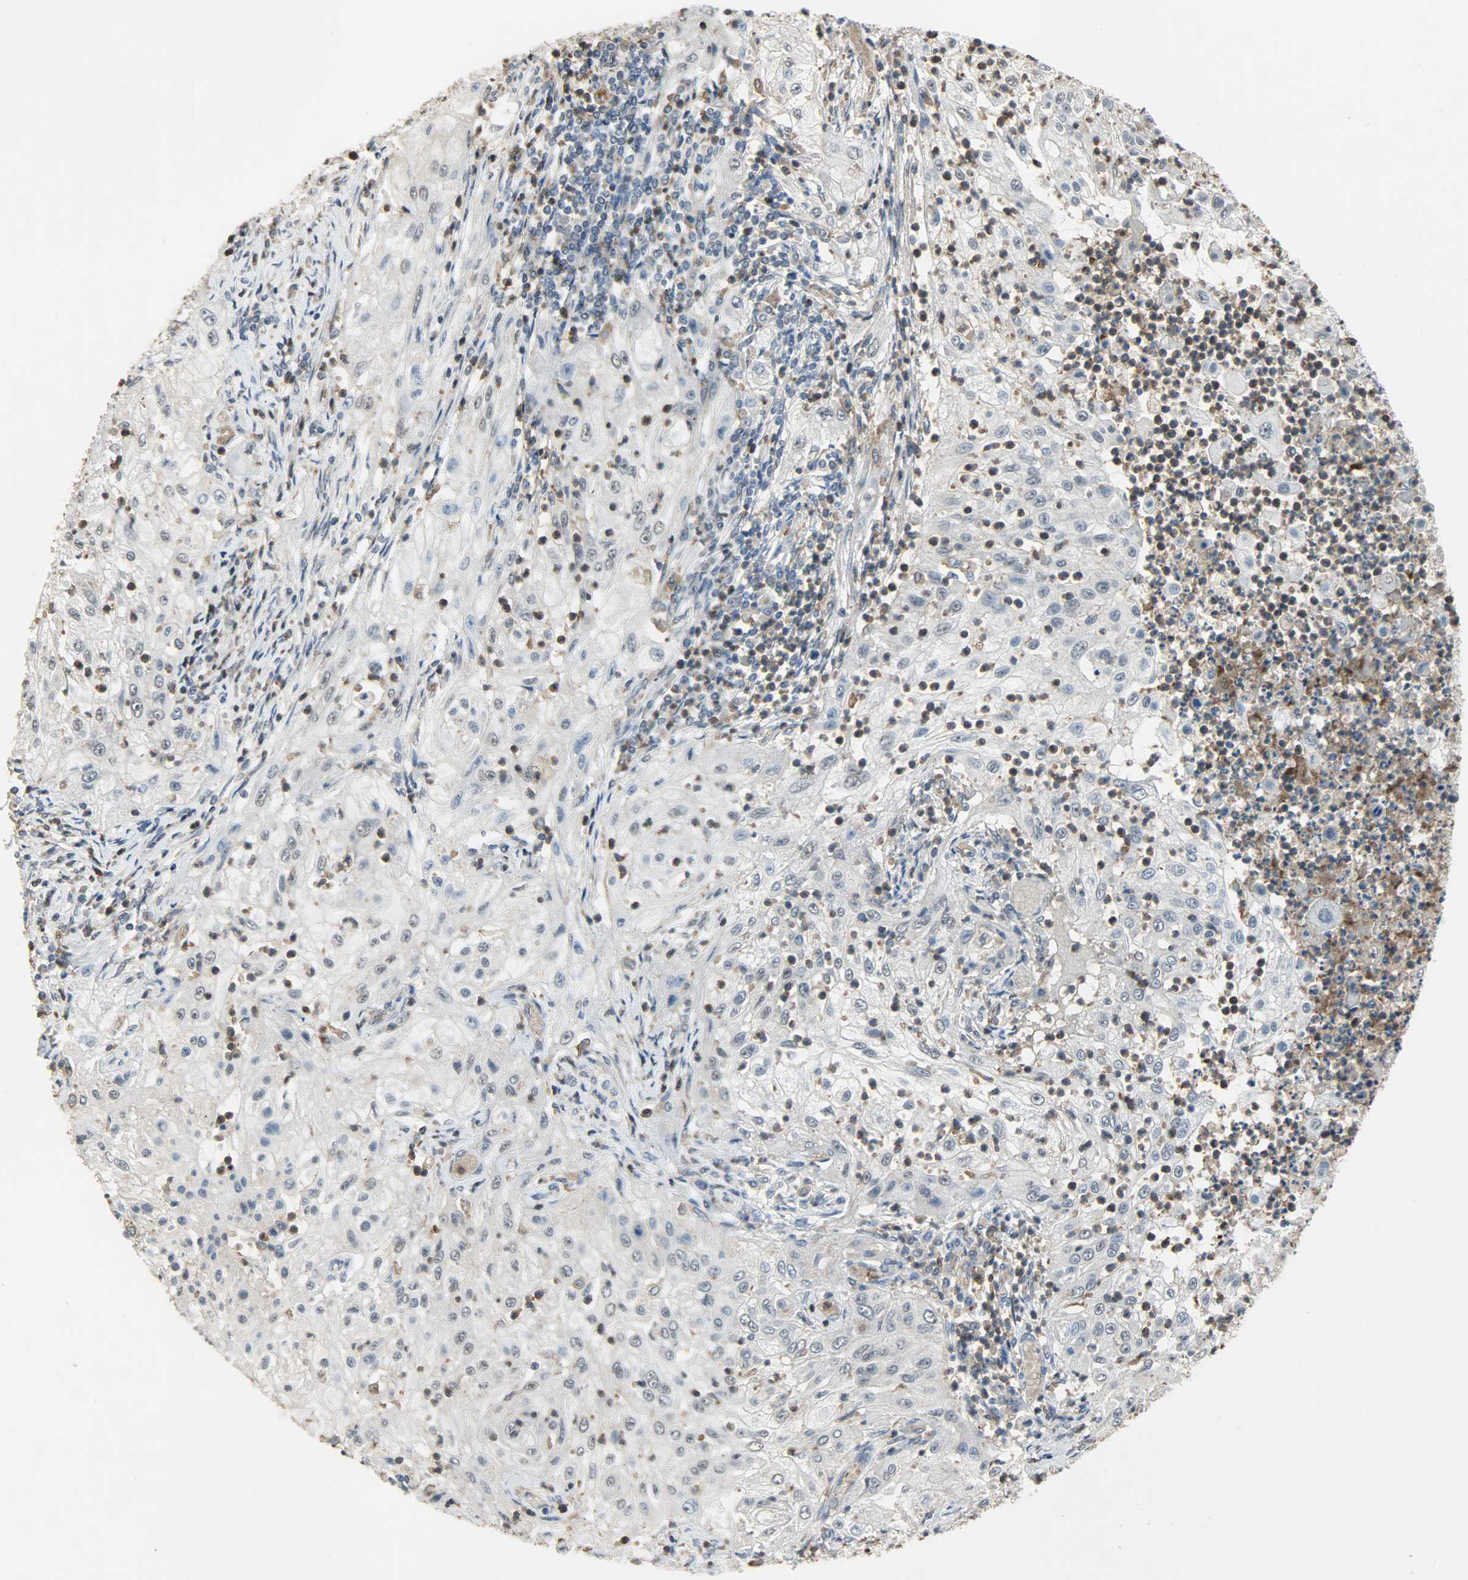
{"staining": {"intensity": "negative", "quantity": "none", "location": "none"}, "tissue": "lung cancer", "cell_type": "Tumor cells", "image_type": "cancer", "snomed": [{"axis": "morphology", "description": "Inflammation, NOS"}, {"axis": "morphology", "description": "Squamous cell carcinoma, NOS"}, {"axis": "topography", "description": "Lymph node"}, {"axis": "topography", "description": "Soft tissue"}, {"axis": "topography", "description": "Lung"}], "caption": "High magnification brightfield microscopy of lung cancer stained with DAB (brown) and counterstained with hematoxylin (blue): tumor cells show no significant expression.", "gene": "SKAP2", "patient": {"sex": "male", "age": 66}}